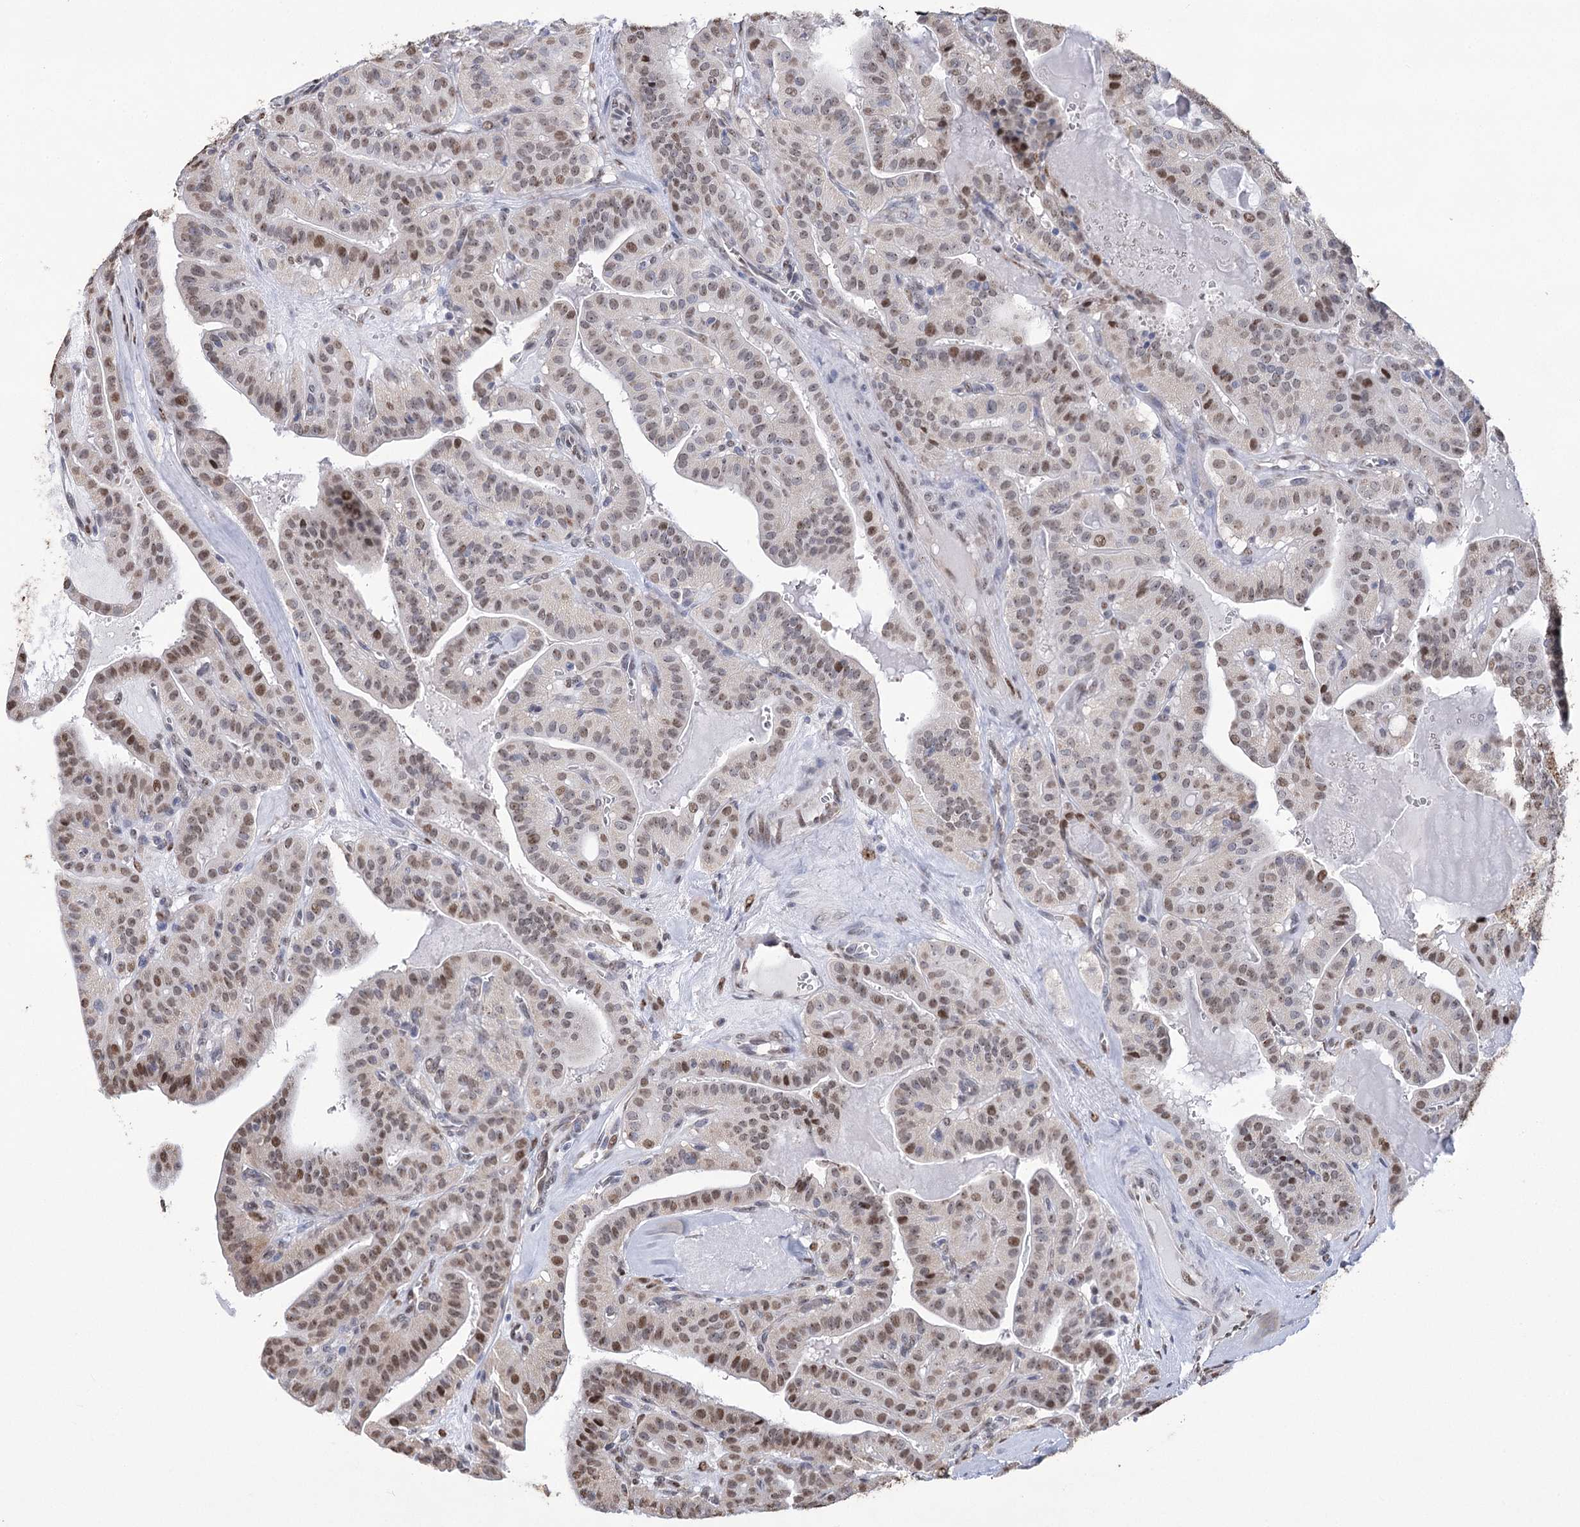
{"staining": {"intensity": "moderate", "quantity": ">75%", "location": "nuclear"}, "tissue": "thyroid cancer", "cell_type": "Tumor cells", "image_type": "cancer", "snomed": [{"axis": "morphology", "description": "Papillary adenocarcinoma, NOS"}, {"axis": "topography", "description": "Thyroid gland"}], "caption": "Thyroid papillary adenocarcinoma tissue reveals moderate nuclear positivity in approximately >75% of tumor cells, visualized by immunohistochemistry.", "gene": "NFU1", "patient": {"sex": "male", "age": 52}}